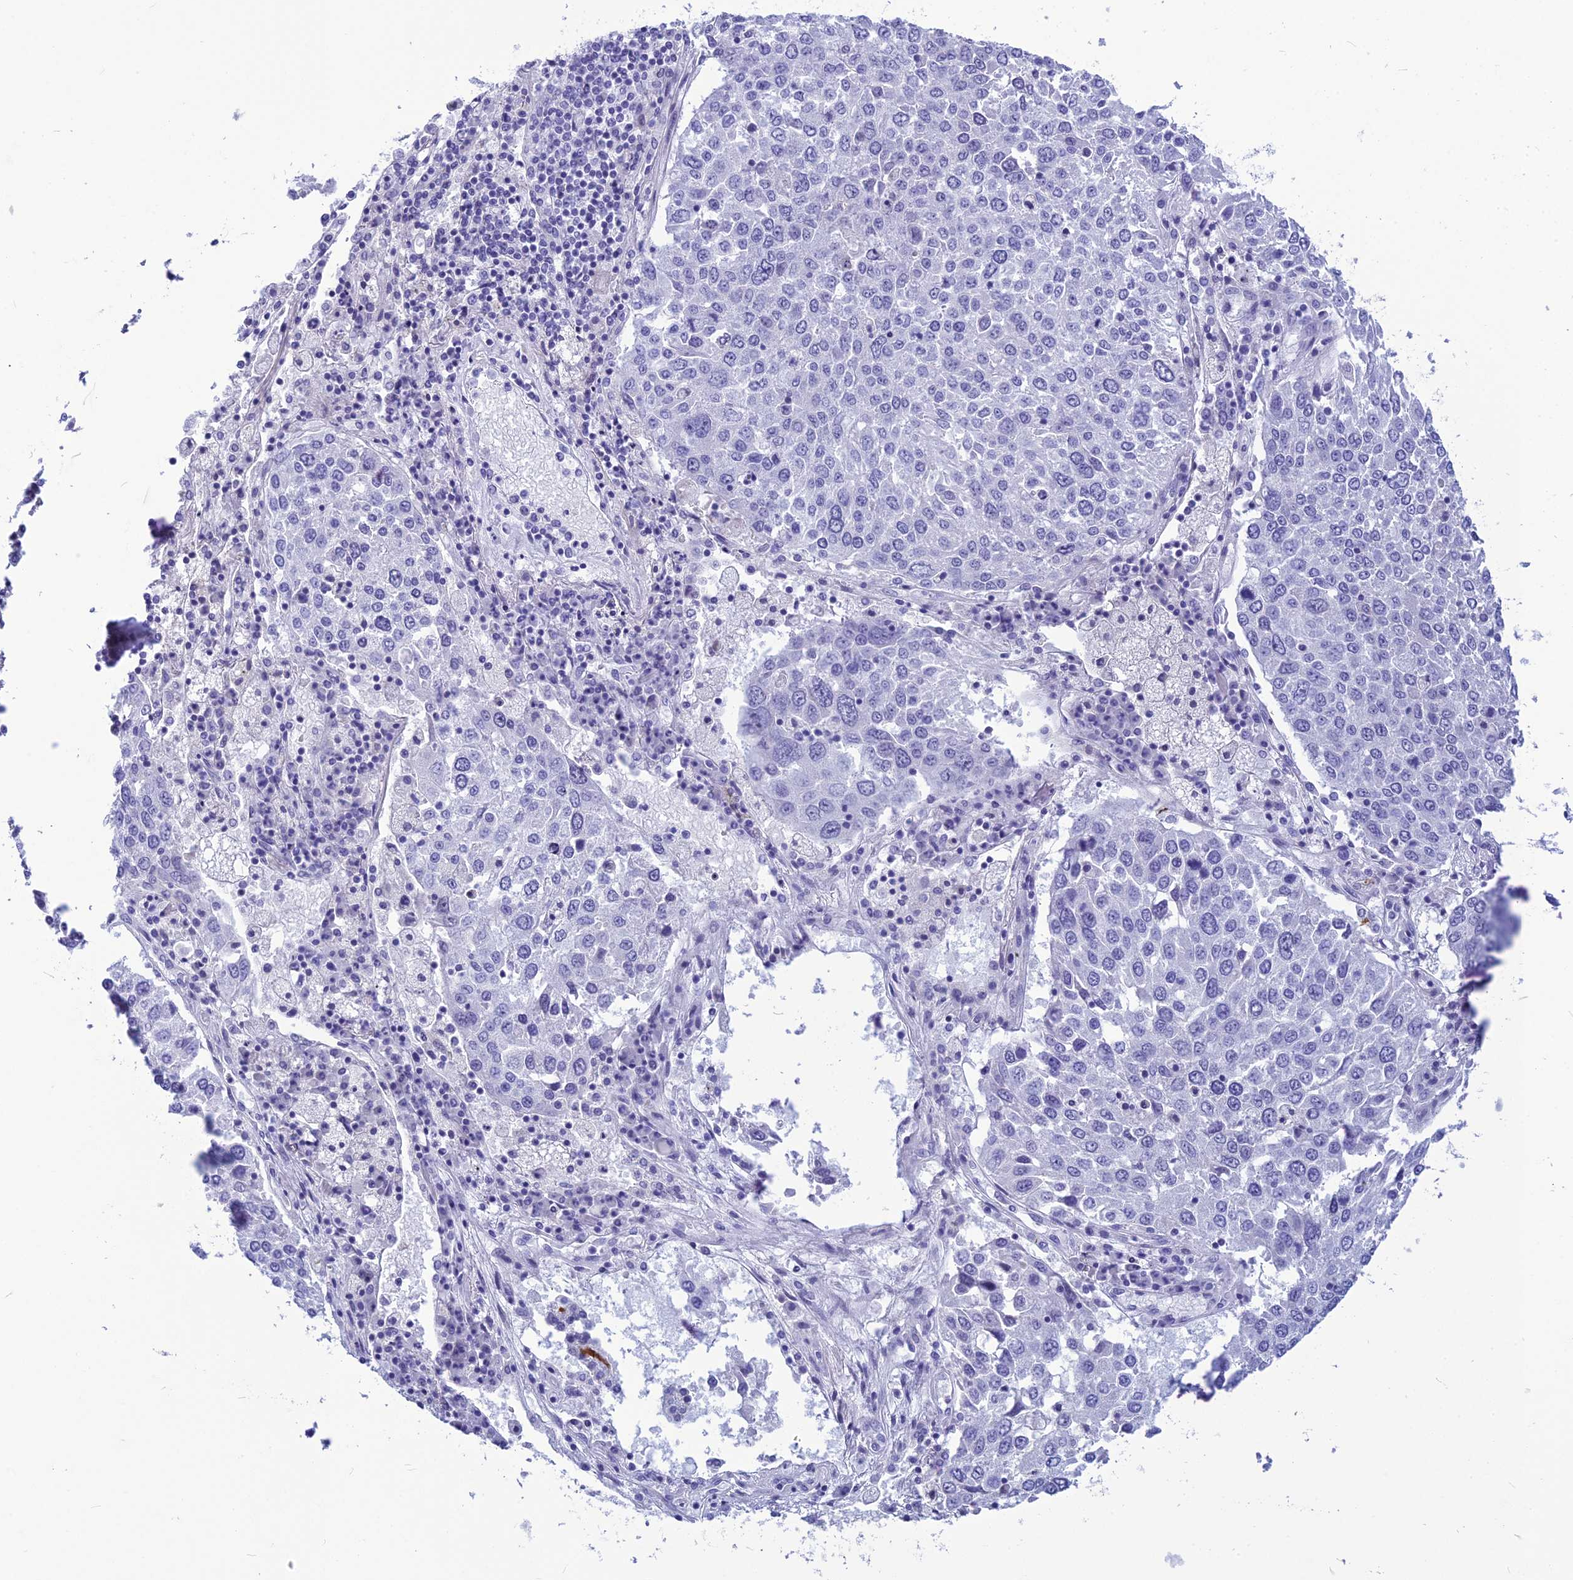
{"staining": {"intensity": "negative", "quantity": "none", "location": "none"}, "tissue": "lung cancer", "cell_type": "Tumor cells", "image_type": "cancer", "snomed": [{"axis": "morphology", "description": "Squamous cell carcinoma, NOS"}, {"axis": "topography", "description": "Lung"}], "caption": "There is no significant expression in tumor cells of lung cancer. The staining is performed using DAB (3,3'-diaminobenzidine) brown chromogen with nuclei counter-stained in using hematoxylin.", "gene": "BBS2", "patient": {"sex": "male", "age": 65}}